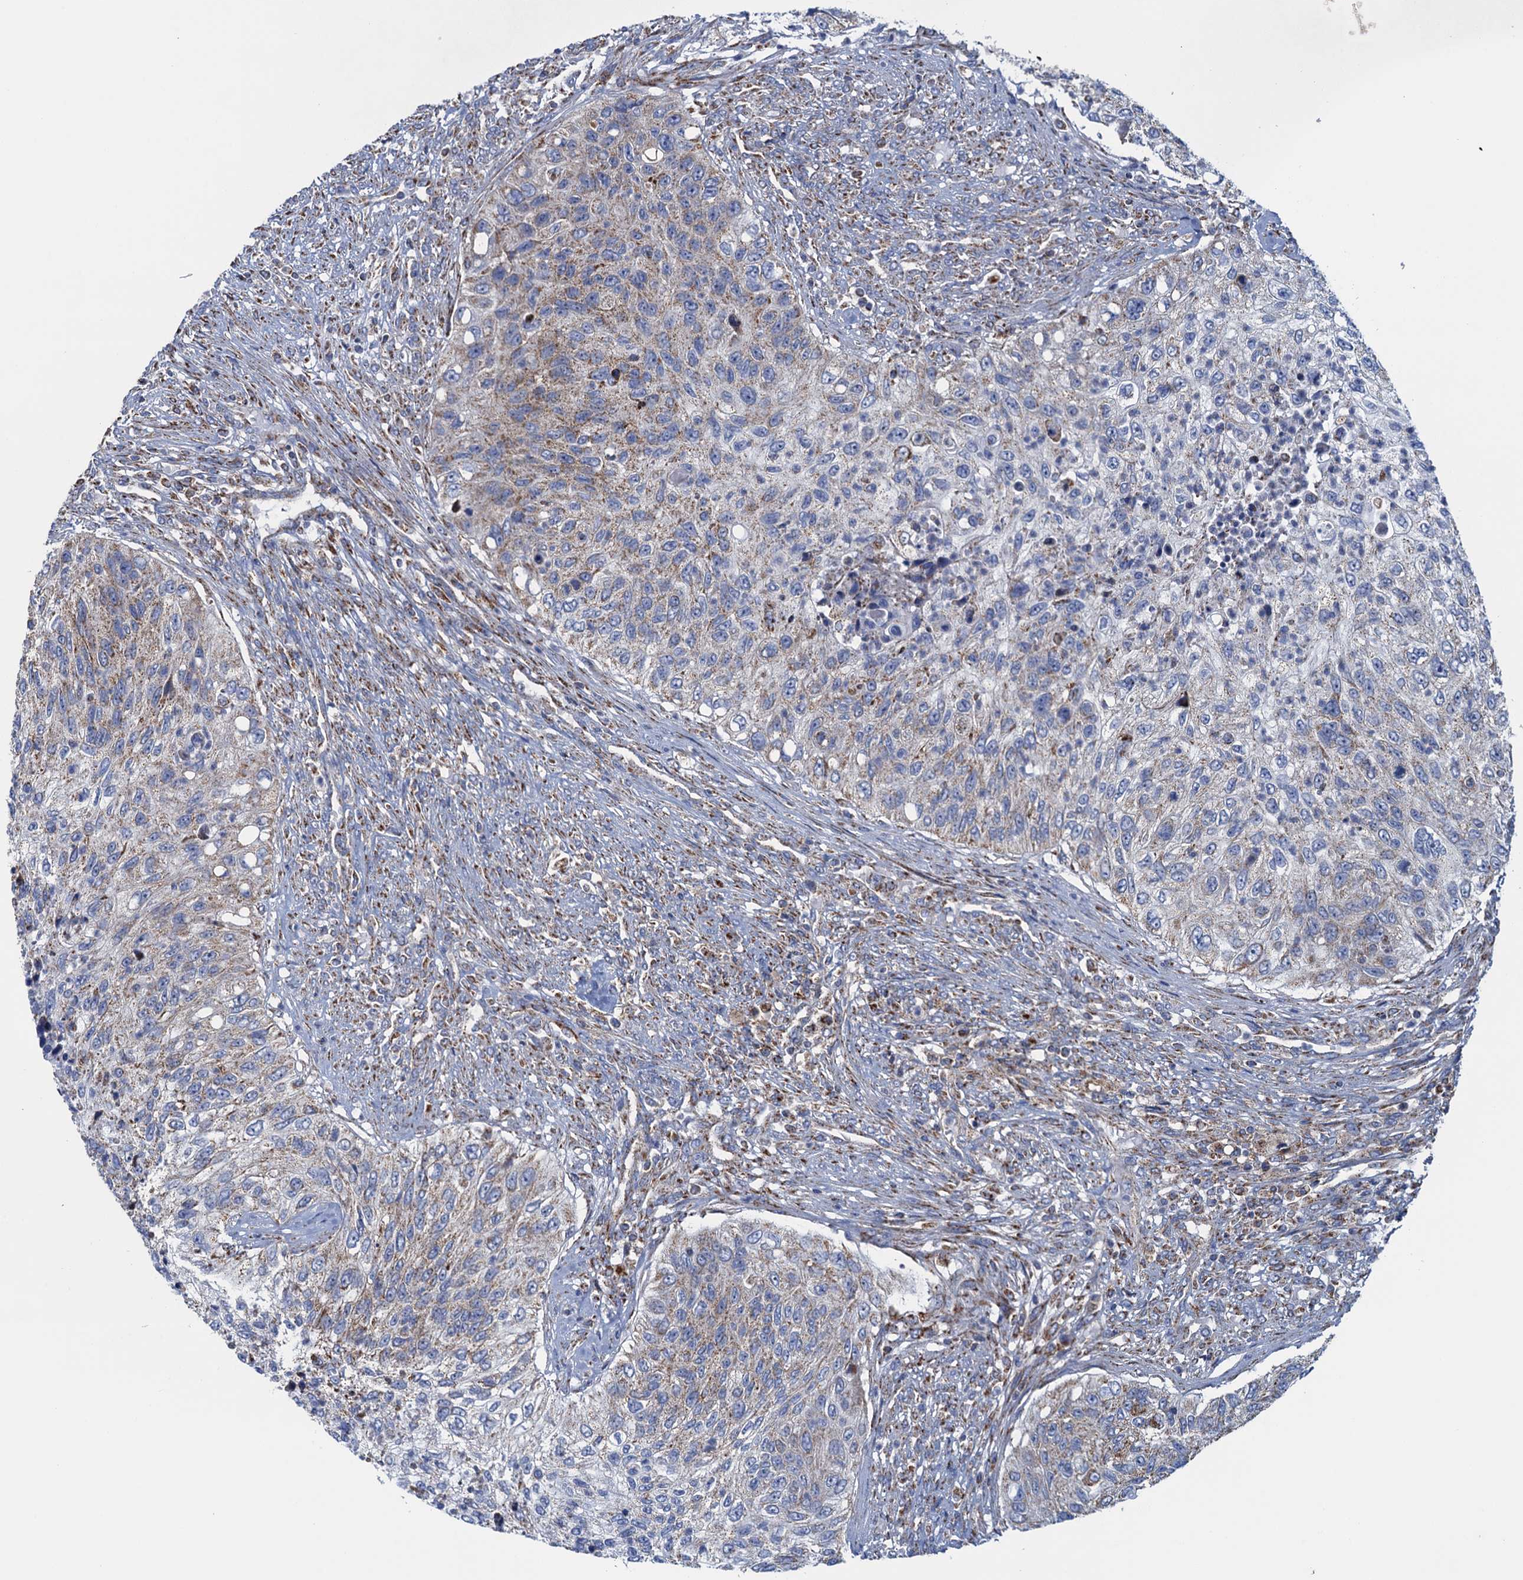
{"staining": {"intensity": "weak", "quantity": "25%-75%", "location": "cytoplasmic/membranous"}, "tissue": "urothelial cancer", "cell_type": "Tumor cells", "image_type": "cancer", "snomed": [{"axis": "morphology", "description": "Urothelial carcinoma, High grade"}, {"axis": "topography", "description": "Urinary bladder"}], "caption": "Tumor cells reveal low levels of weak cytoplasmic/membranous positivity in about 25%-75% of cells in human urothelial cancer.", "gene": "GTPBP3", "patient": {"sex": "female", "age": 60}}